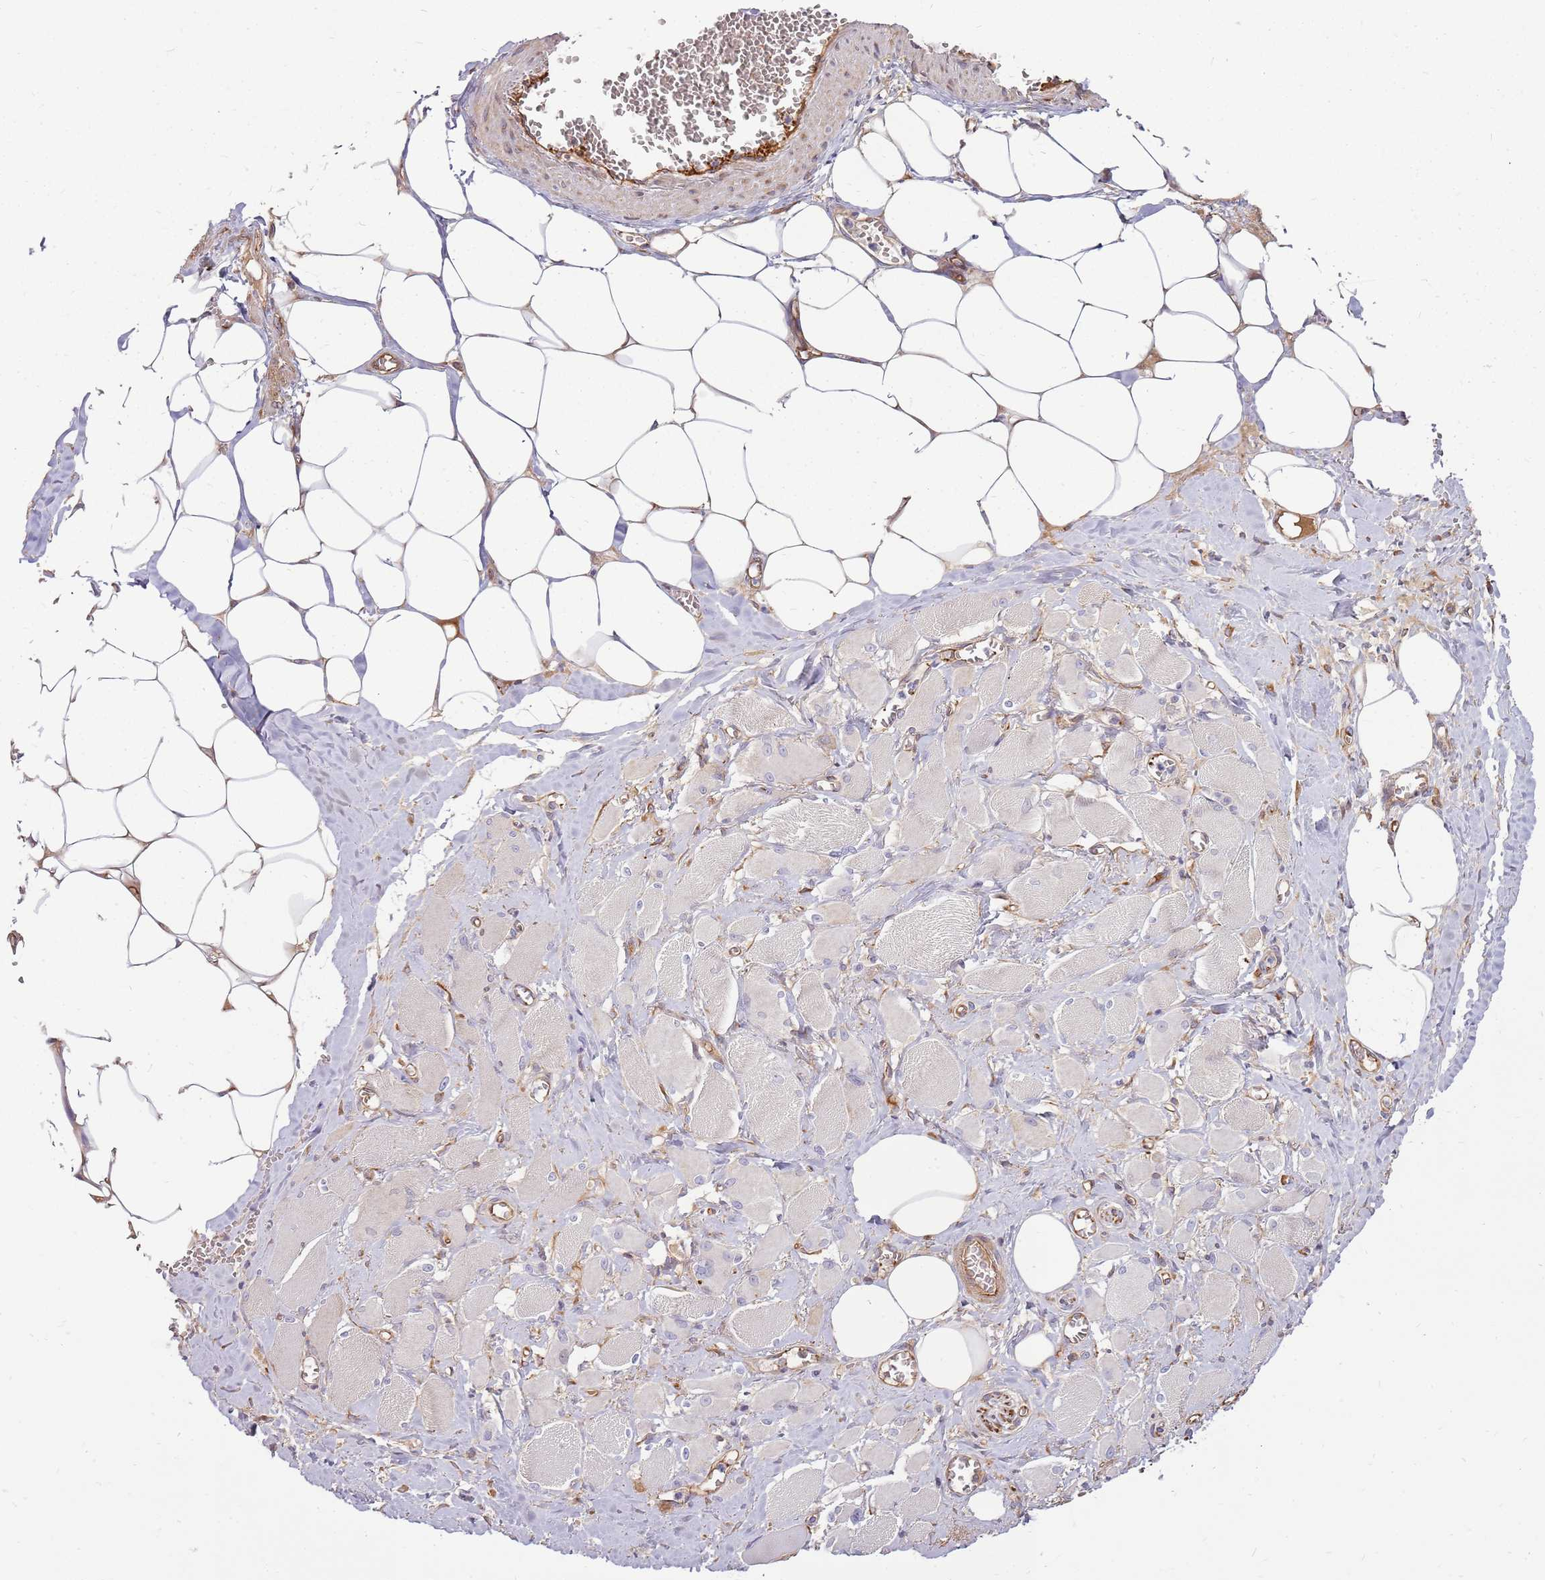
{"staining": {"intensity": "weak", "quantity": "<25%", "location": "cytoplasmic/membranous"}, "tissue": "skeletal muscle", "cell_type": "Myocytes", "image_type": "normal", "snomed": [{"axis": "morphology", "description": "Normal tissue, NOS"}, {"axis": "morphology", "description": "Basal cell carcinoma"}, {"axis": "topography", "description": "Skeletal muscle"}], "caption": "Histopathology image shows no significant protein positivity in myocytes of unremarkable skeletal muscle.", "gene": "EMC1", "patient": {"sex": "female", "age": 64}}